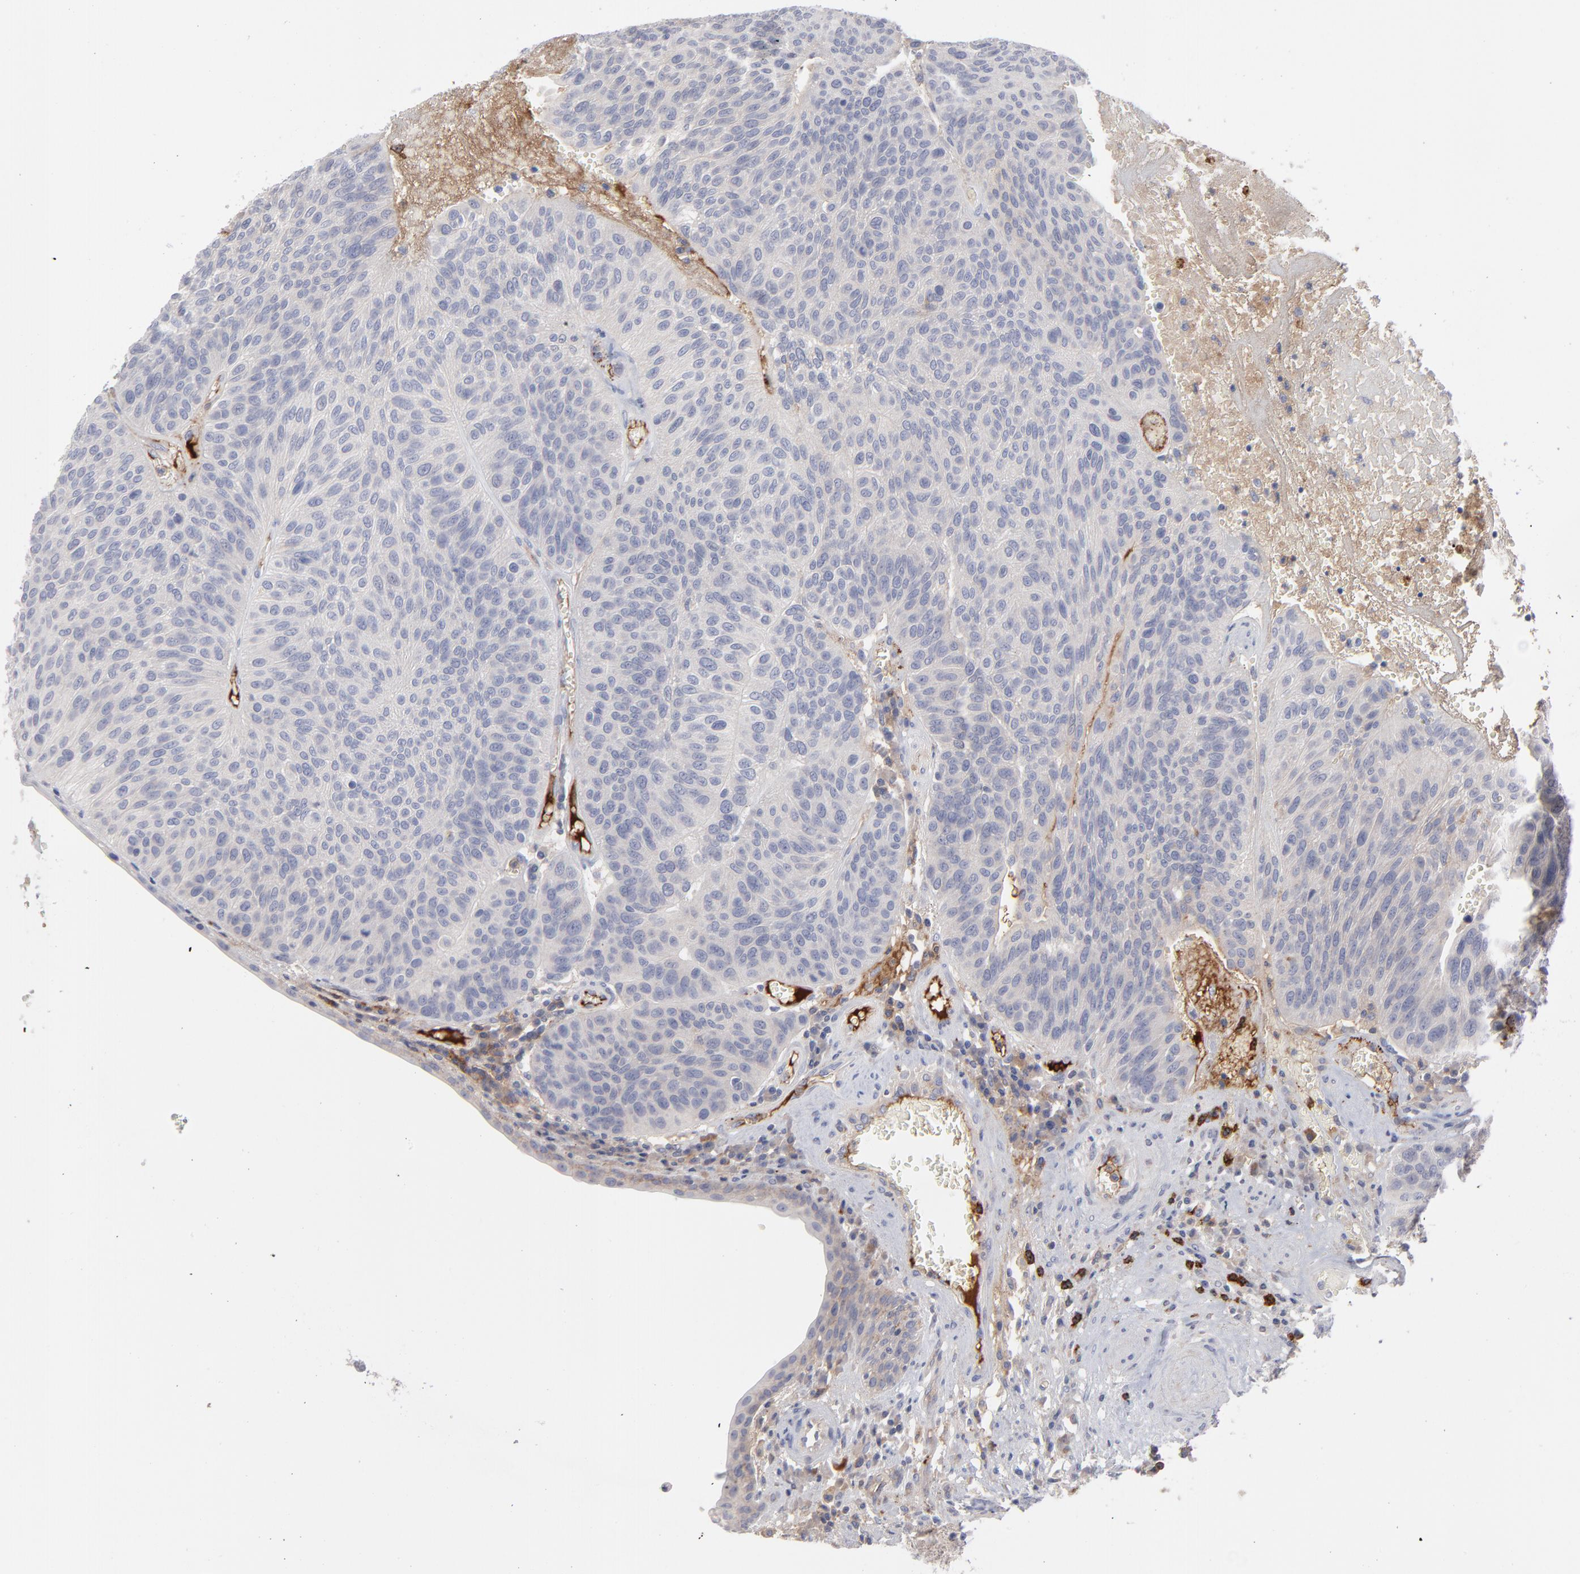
{"staining": {"intensity": "negative", "quantity": "none", "location": "none"}, "tissue": "urothelial cancer", "cell_type": "Tumor cells", "image_type": "cancer", "snomed": [{"axis": "morphology", "description": "Urothelial carcinoma, High grade"}, {"axis": "topography", "description": "Urinary bladder"}], "caption": "IHC photomicrograph of urothelial carcinoma (high-grade) stained for a protein (brown), which exhibits no staining in tumor cells.", "gene": "CCR3", "patient": {"sex": "male", "age": 66}}